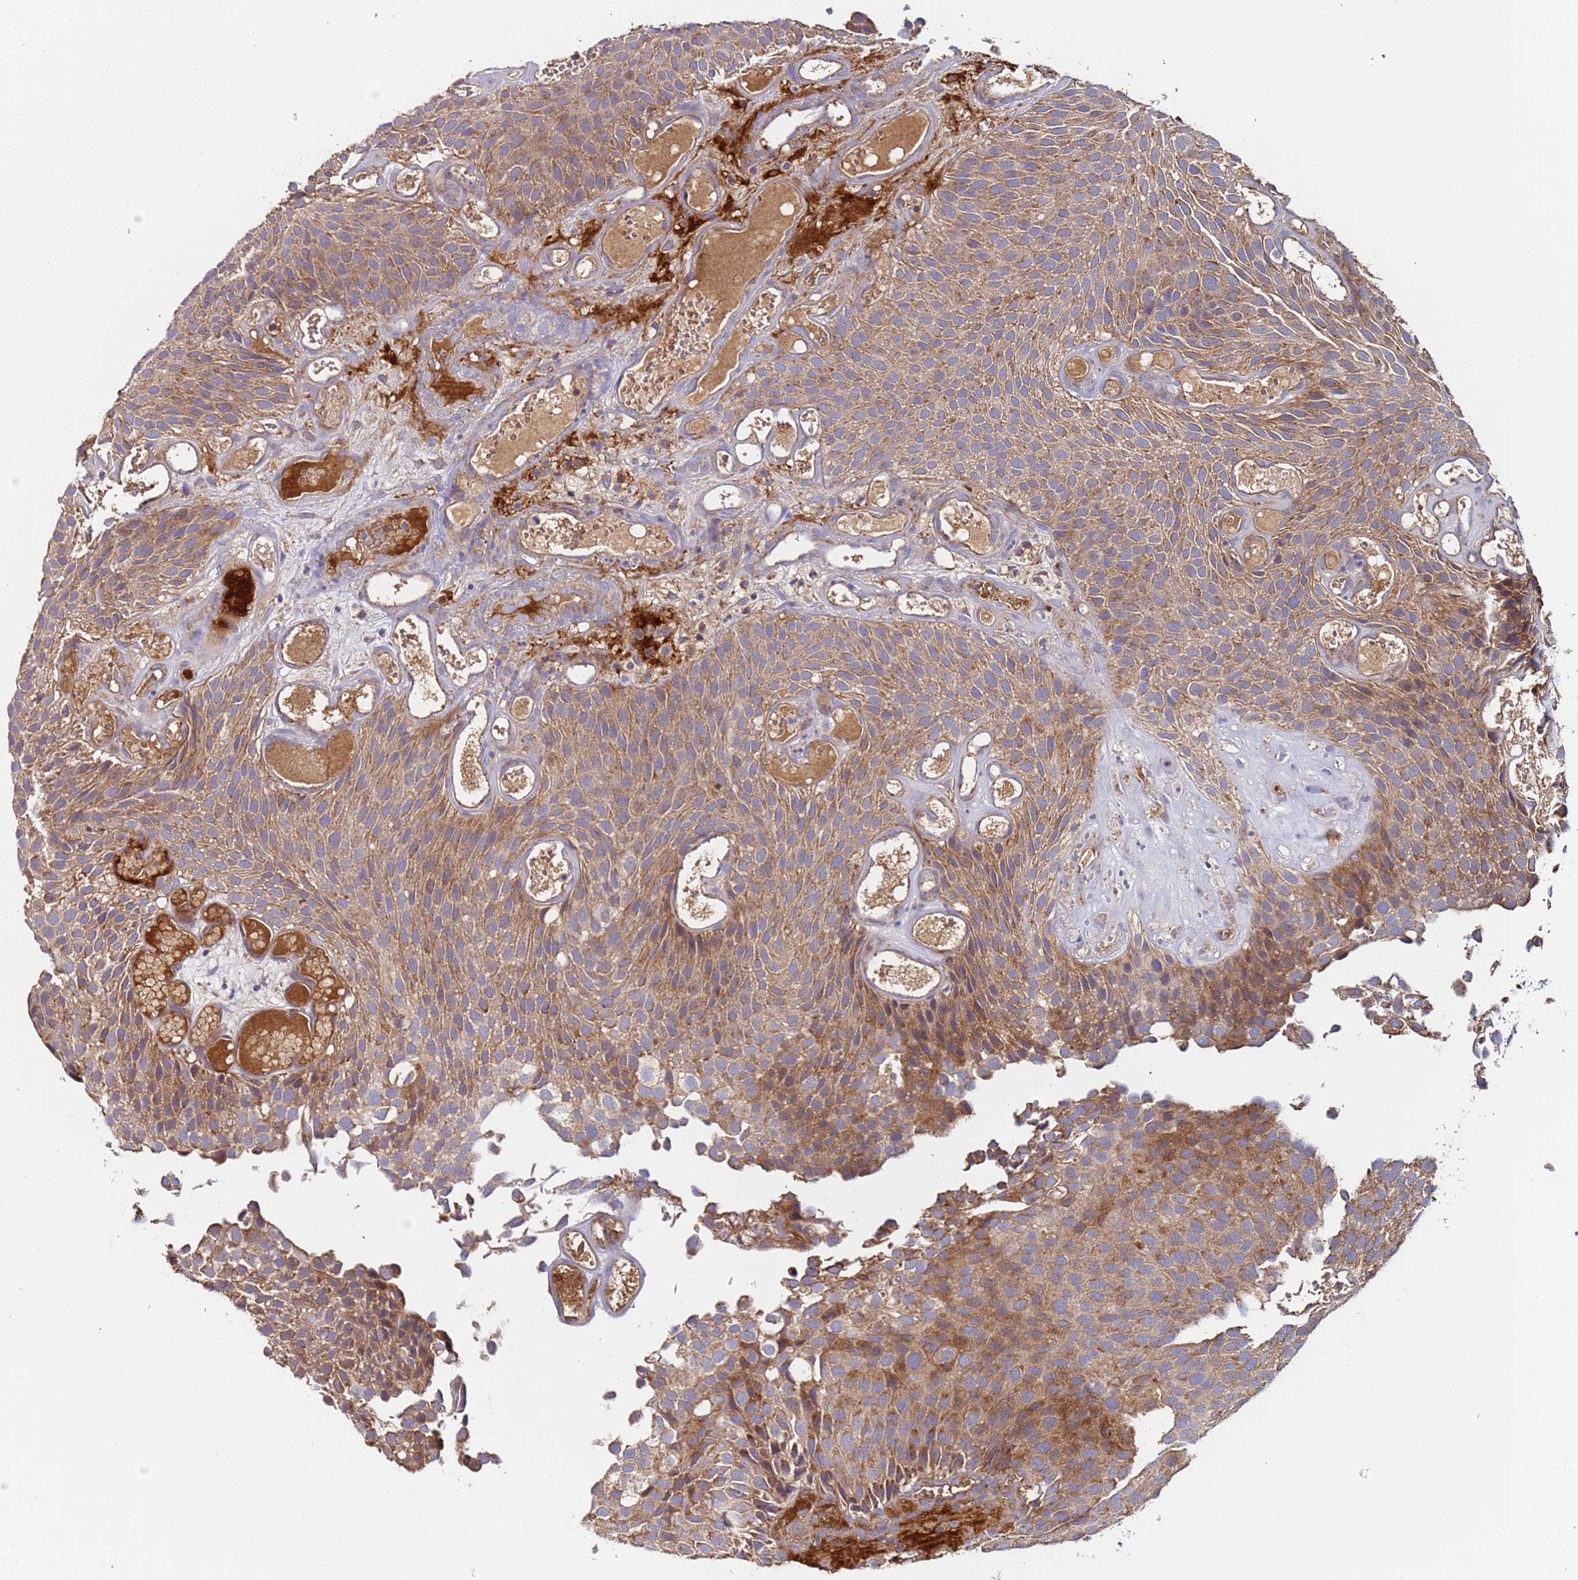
{"staining": {"intensity": "moderate", "quantity": ">75%", "location": "cytoplasmic/membranous"}, "tissue": "urothelial cancer", "cell_type": "Tumor cells", "image_type": "cancer", "snomed": [{"axis": "morphology", "description": "Urothelial carcinoma, Low grade"}, {"axis": "topography", "description": "Urinary bladder"}], "caption": "This histopathology image shows immunohistochemistry (IHC) staining of urothelial cancer, with medium moderate cytoplasmic/membranous positivity in about >75% of tumor cells.", "gene": "TMEM126A", "patient": {"sex": "male", "age": 89}}